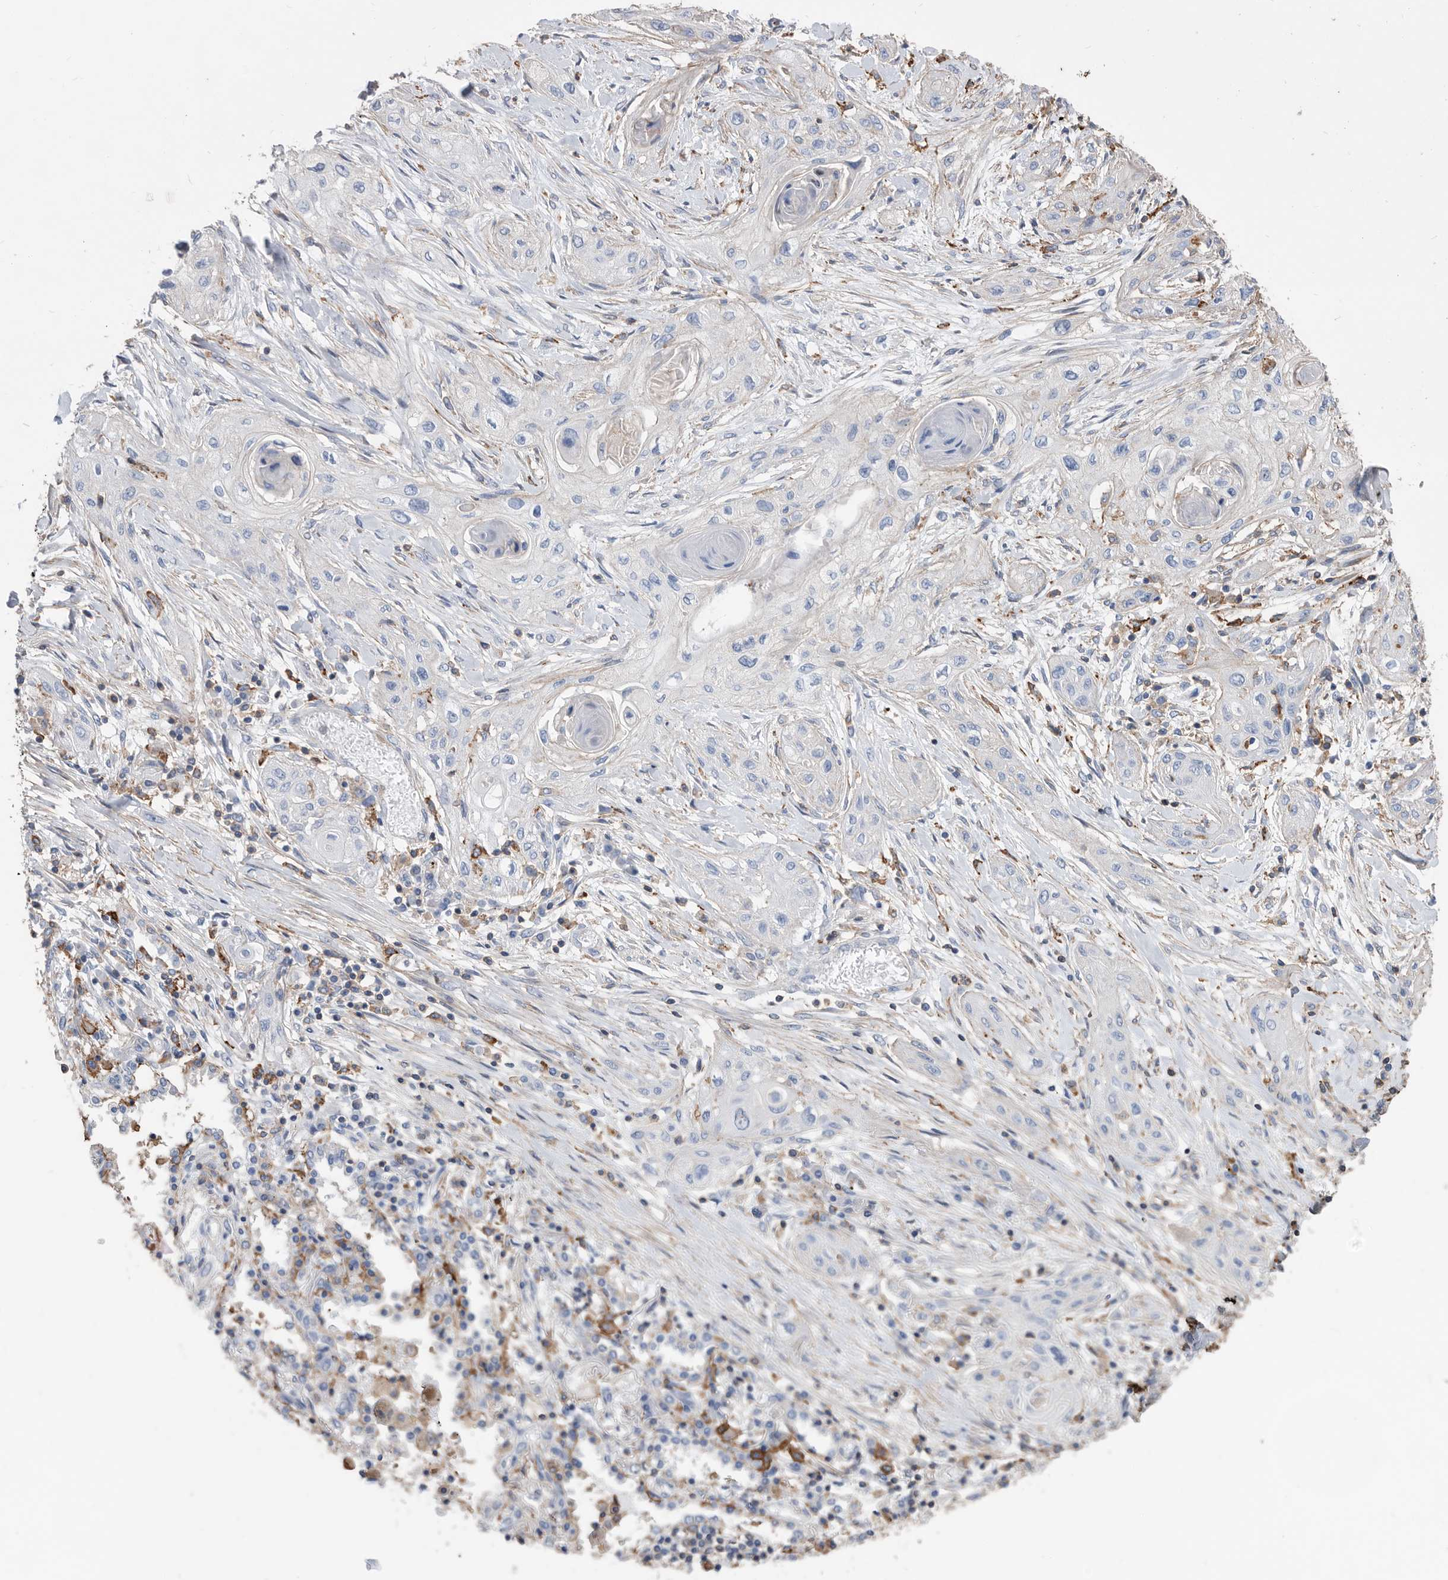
{"staining": {"intensity": "negative", "quantity": "none", "location": "none"}, "tissue": "lung cancer", "cell_type": "Tumor cells", "image_type": "cancer", "snomed": [{"axis": "morphology", "description": "Squamous cell carcinoma, NOS"}, {"axis": "topography", "description": "Lung"}], "caption": "Immunohistochemistry (IHC) image of neoplastic tissue: human lung cancer stained with DAB demonstrates no significant protein staining in tumor cells.", "gene": "MS4A4A", "patient": {"sex": "female", "age": 47}}